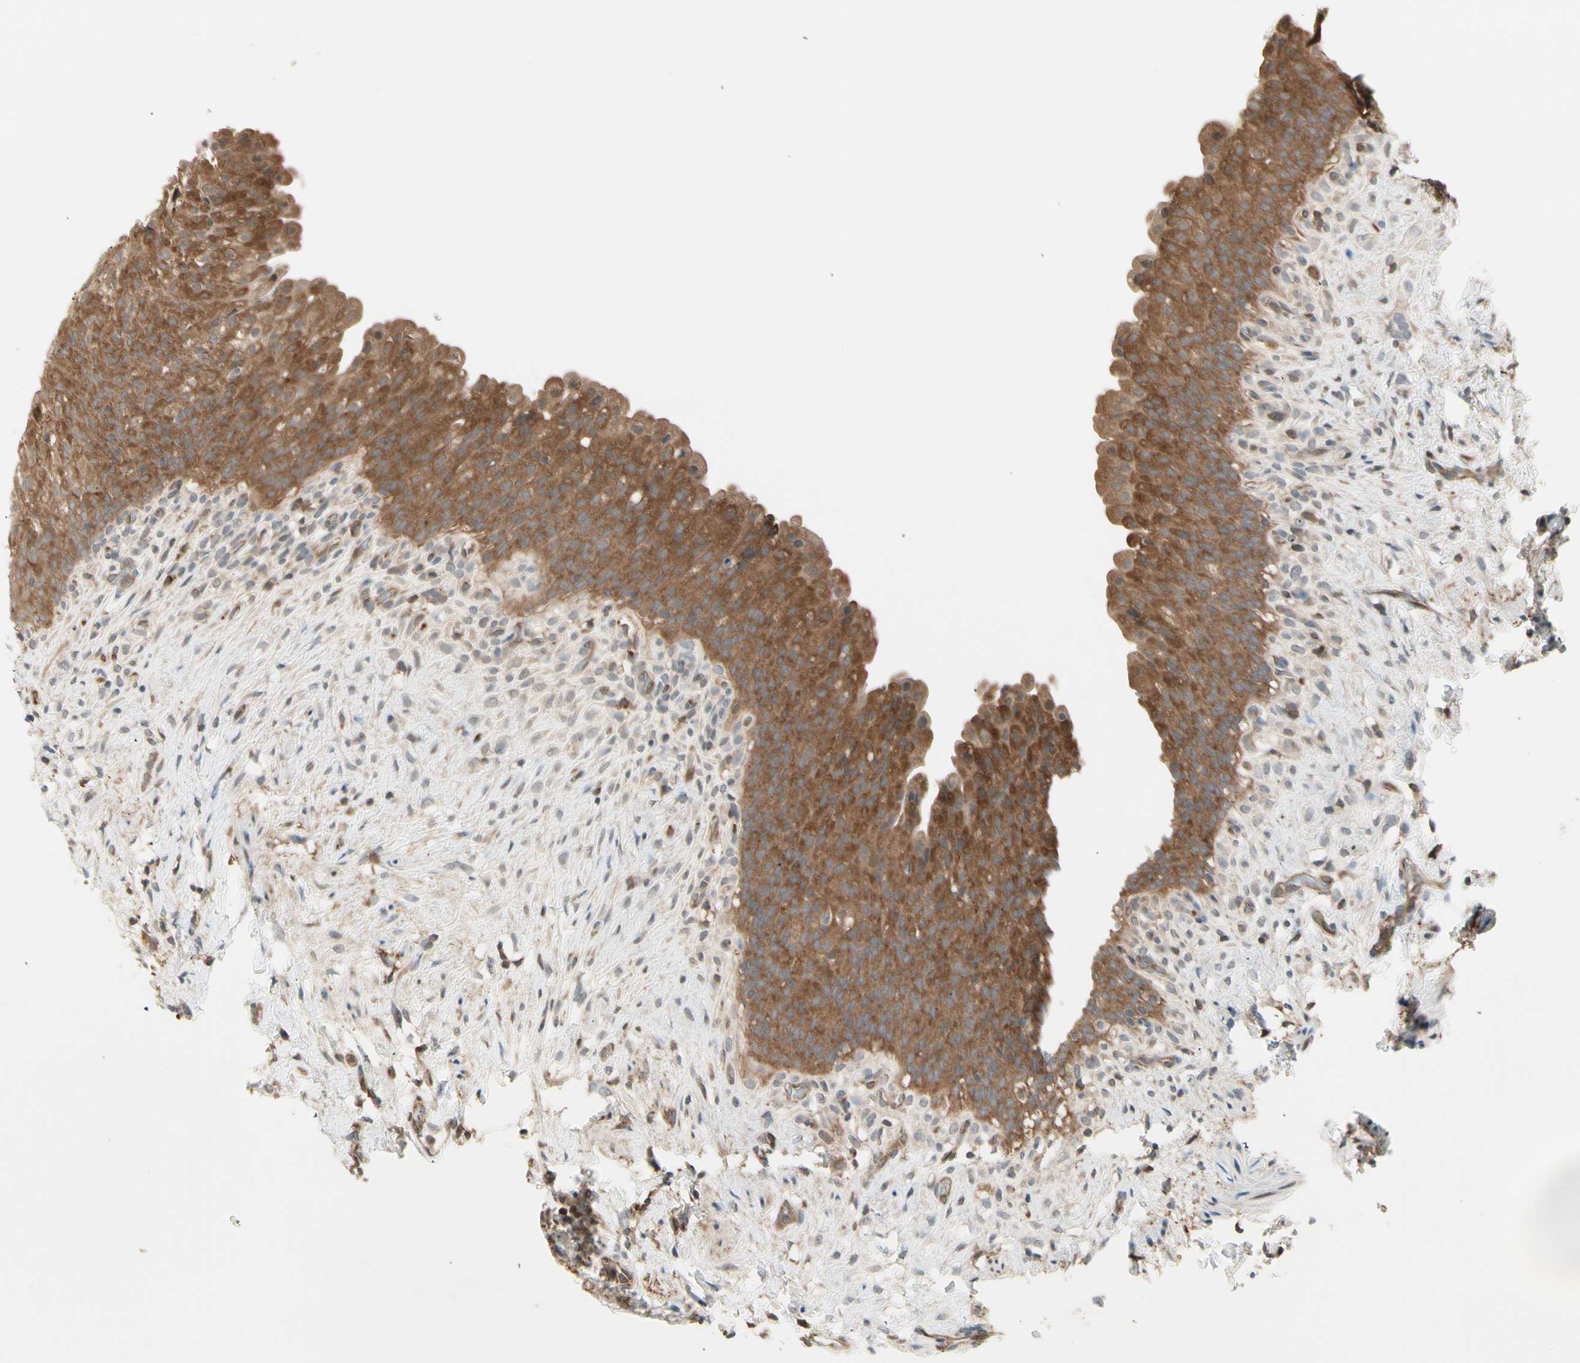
{"staining": {"intensity": "moderate", "quantity": ">75%", "location": "cytoplasmic/membranous"}, "tissue": "urinary bladder", "cell_type": "Urothelial cells", "image_type": "normal", "snomed": [{"axis": "morphology", "description": "Normal tissue, NOS"}, {"axis": "topography", "description": "Urinary bladder"}], "caption": "Brown immunohistochemical staining in unremarkable human urinary bladder shows moderate cytoplasmic/membranous expression in about >75% of urothelial cells. (DAB = brown stain, brightfield microscopy at high magnification).", "gene": "OXSR1", "patient": {"sex": "female", "age": 79}}